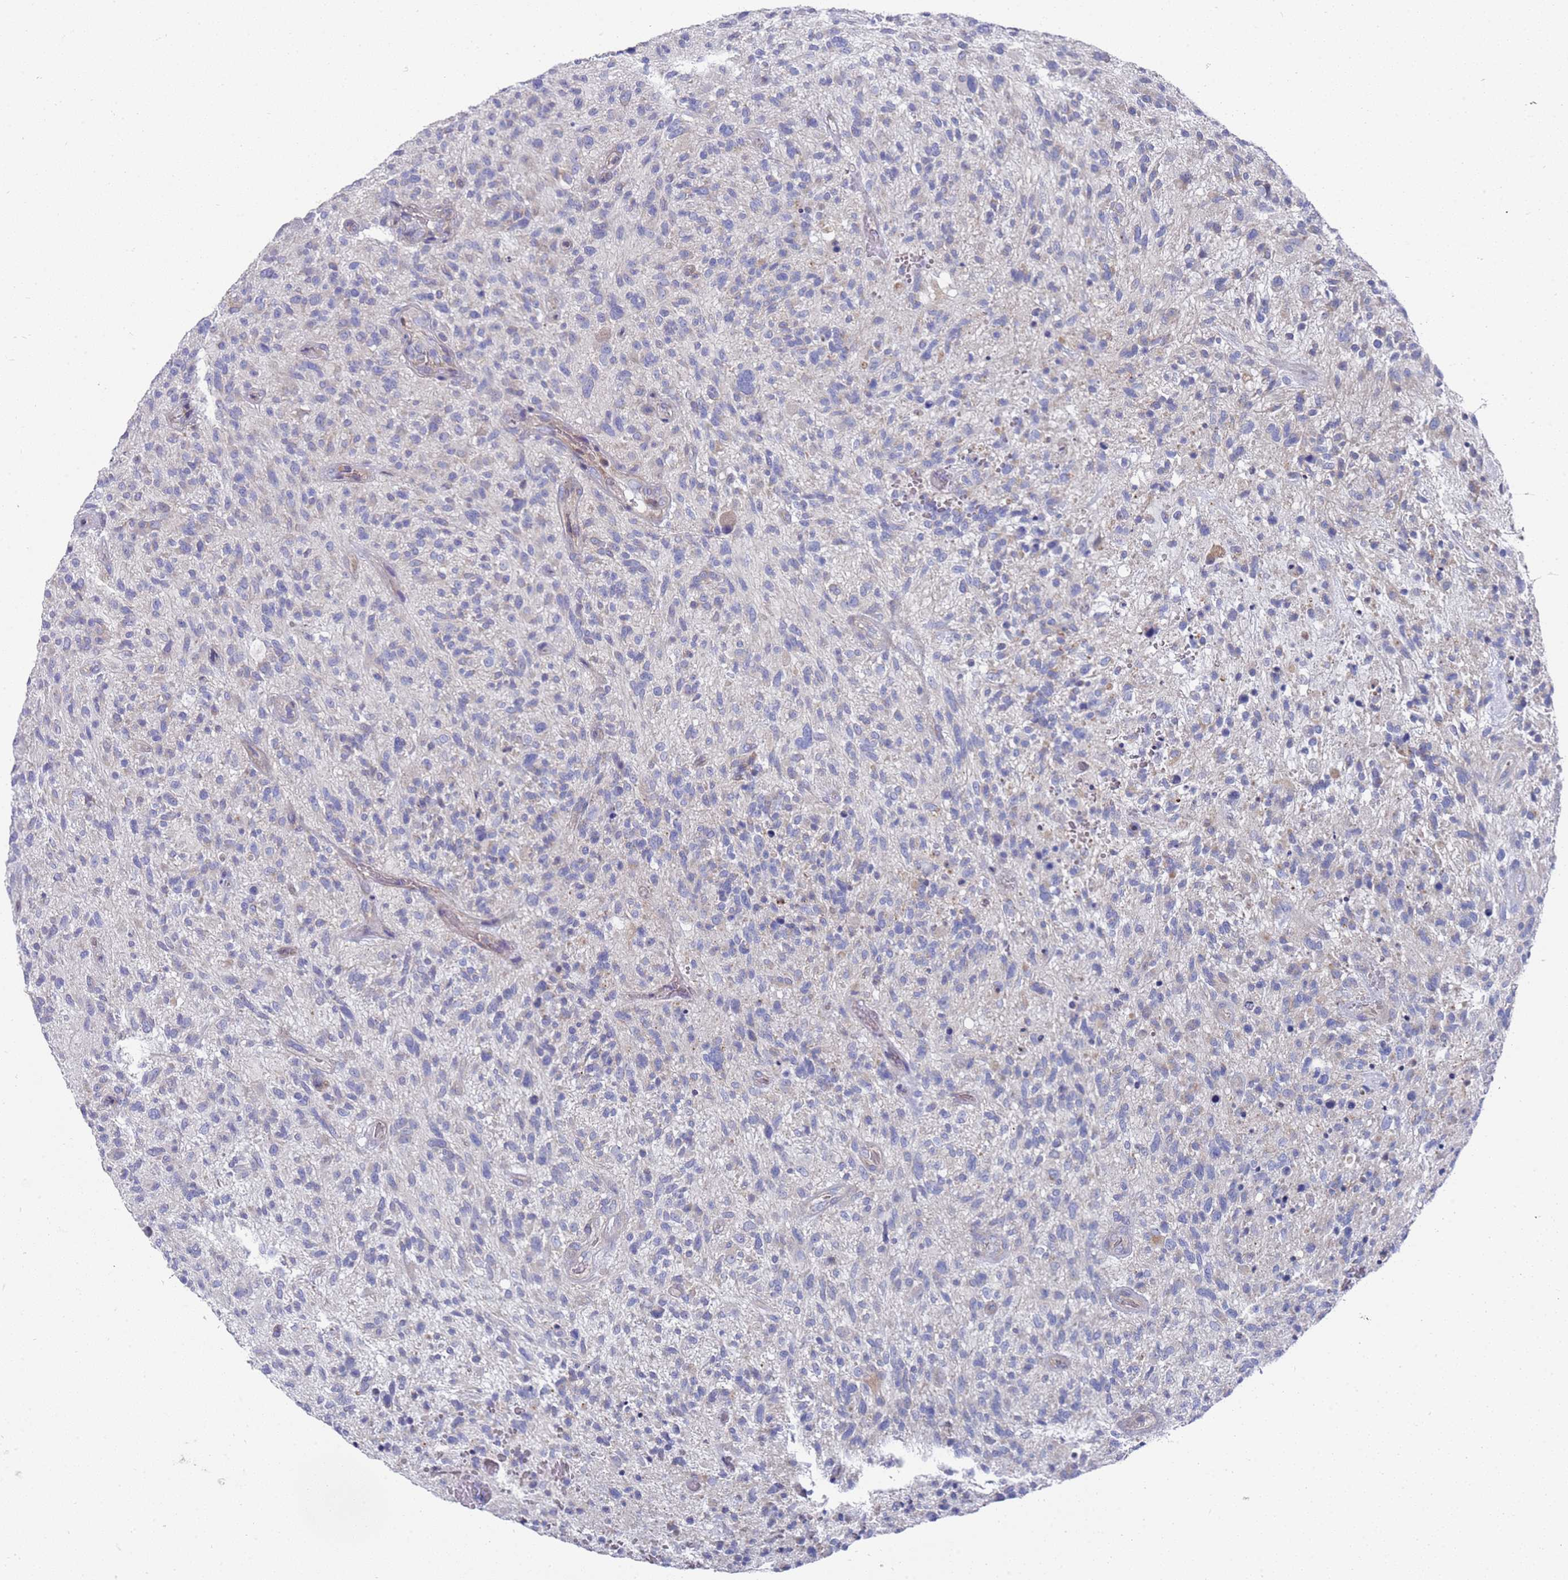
{"staining": {"intensity": "negative", "quantity": "none", "location": "none"}, "tissue": "glioma", "cell_type": "Tumor cells", "image_type": "cancer", "snomed": [{"axis": "morphology", "description": "Glioma, malignant, High grade"}, {"axis": "topography", "description": "Brain"}], "caption": "DAB immunohistochemical staining of human malignant high-grade glioma demonstrates no significant expression in tumor cells. The staining was performed using DAB (3,3'-diaminobenzidine) to visualize the protein expression in brown, while the nuclei were stained in blue with hematoxylin (Magnification: 20x).", "gene": "SCAPER", "patient": {"sex": "male", "age": 47}}